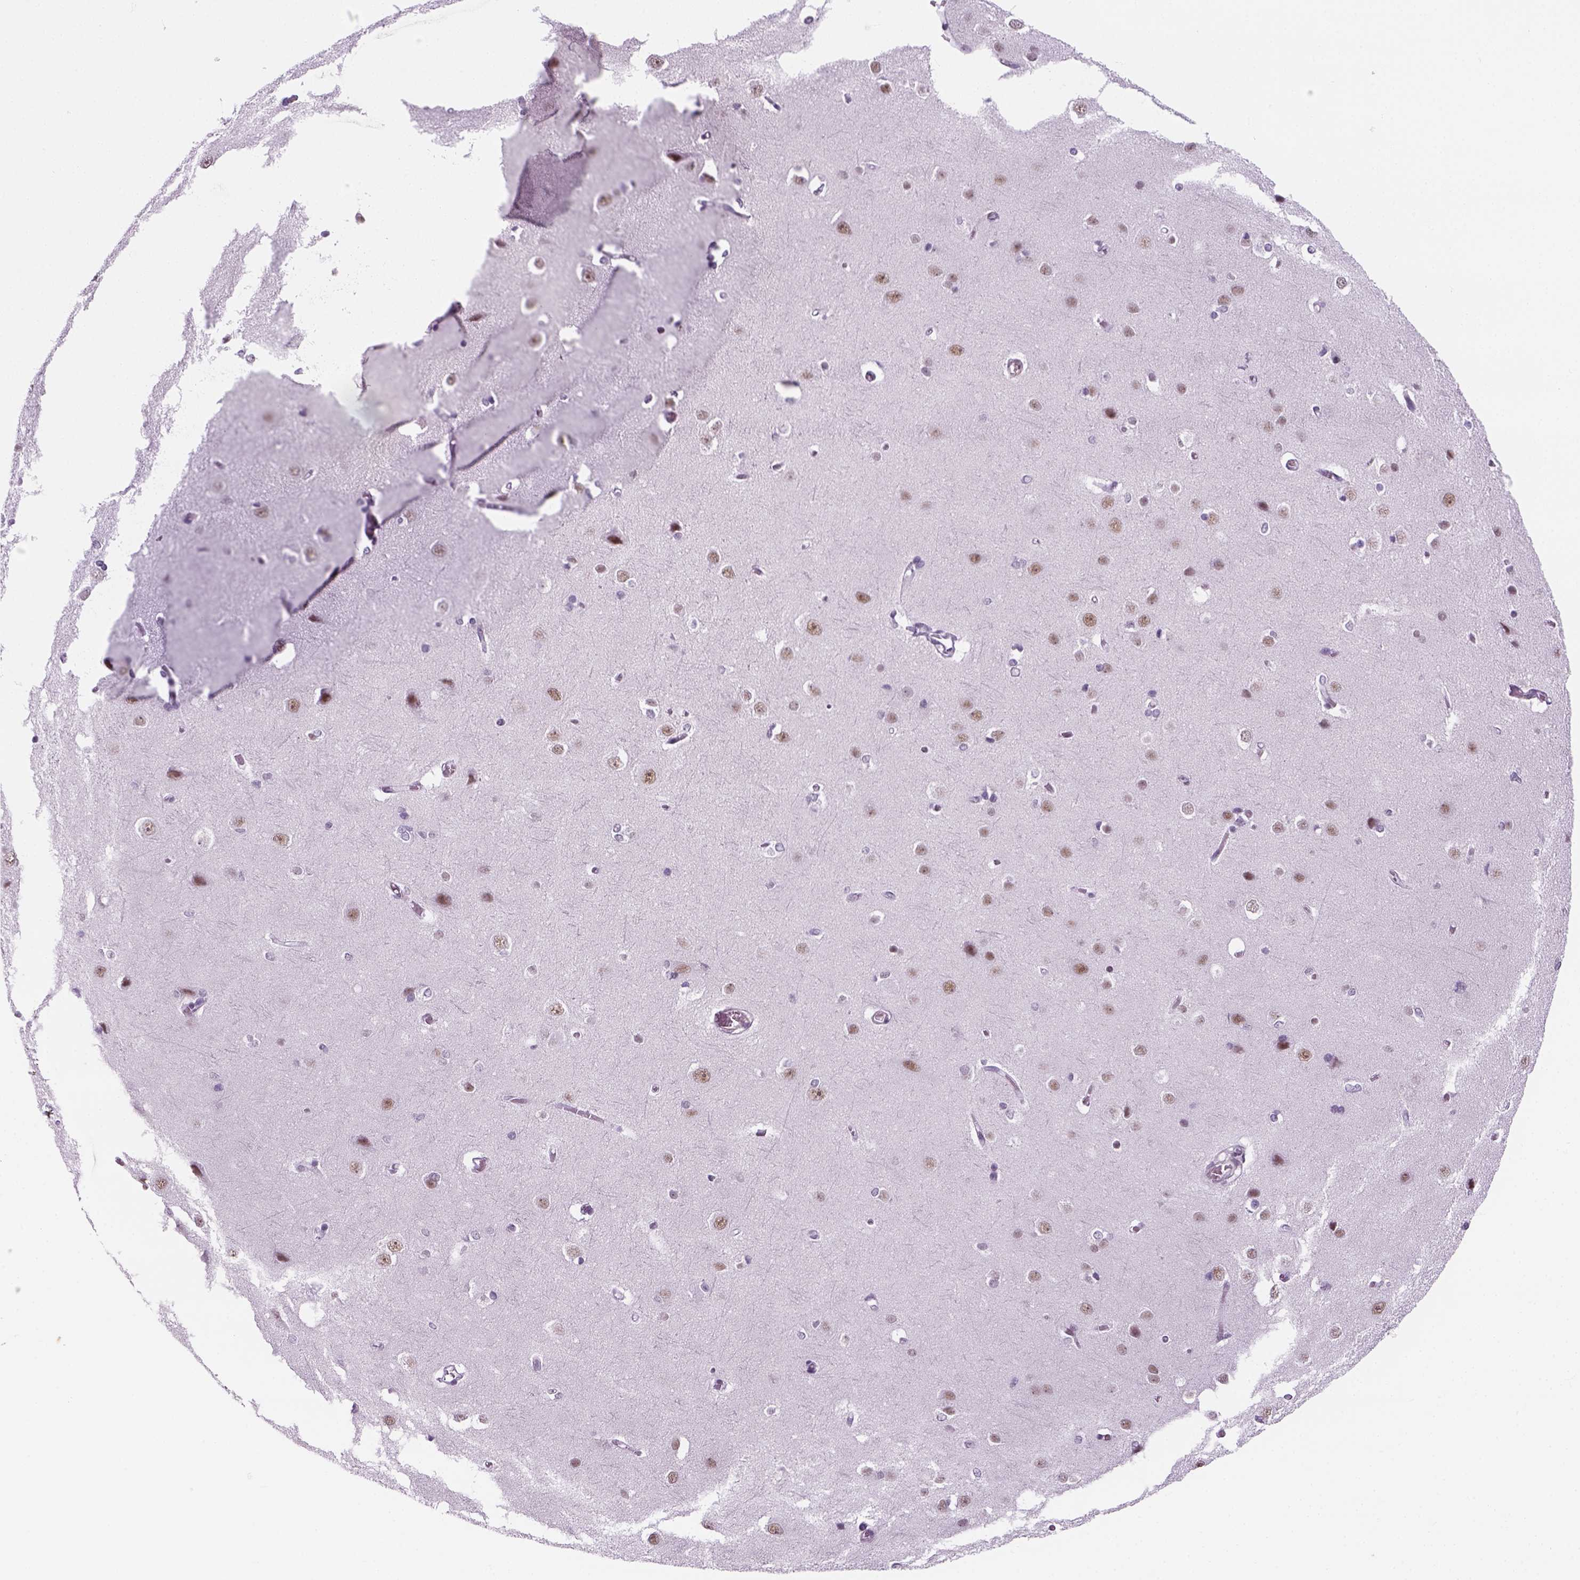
{"staining": {"intensity": "negative", "quantity": "none", "location": "none"}, "tissue": "cerebral cortex", "cell_type": "Endothelial cells", "image_type": "normal", "snomed": [{"axis": "morphology", "description": "Normal tissue, NOS"}, {"axis": "topography", "description": "Cerebral cortex"}], "caption": "The photomicrograph demonstrates no significant staining in endothelial cells of cerebral cortex.", "gene": "ZNF865", "patient": {"sex": "male", "age": 37}}